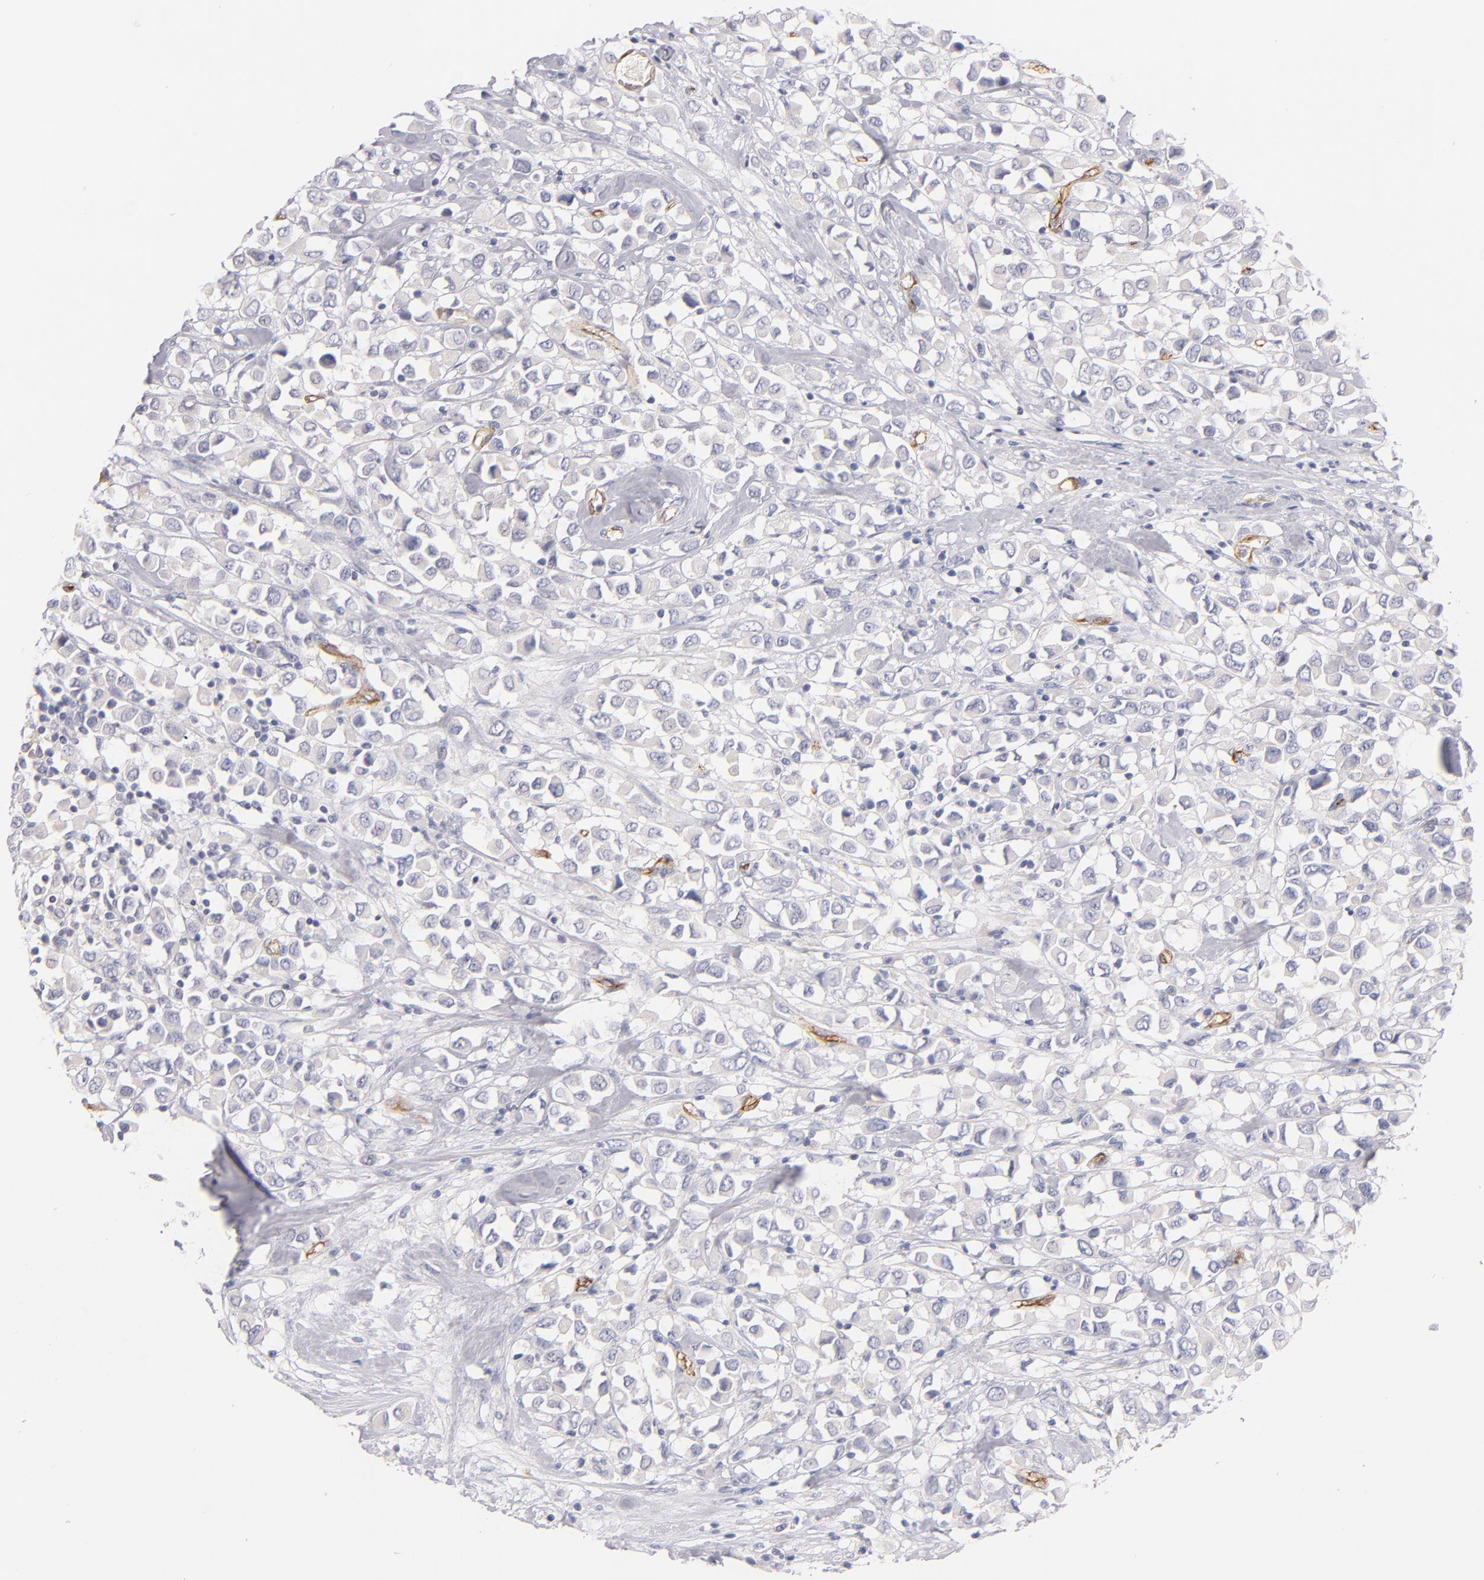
{"staining": {"intensity": "negative", "quantity": "none", "location": "none"}, "tissue": "breast cancer", "cell_type": "Tumor cells", "image_type": "cancer", "snomed": [{"axis": "morphology", "description": "Duct carcinoma"}, {"axis": "topography", "description": "Breast"}], "caption": "There is no significant expression in tumor cells of infiltrating ductal carcinoma (breast). (Immunohistochemistry (ihc), brightfield microscopy, high magnification).", "gene": "PLVAP", "patient": {"sex": "female", "age": 61}}